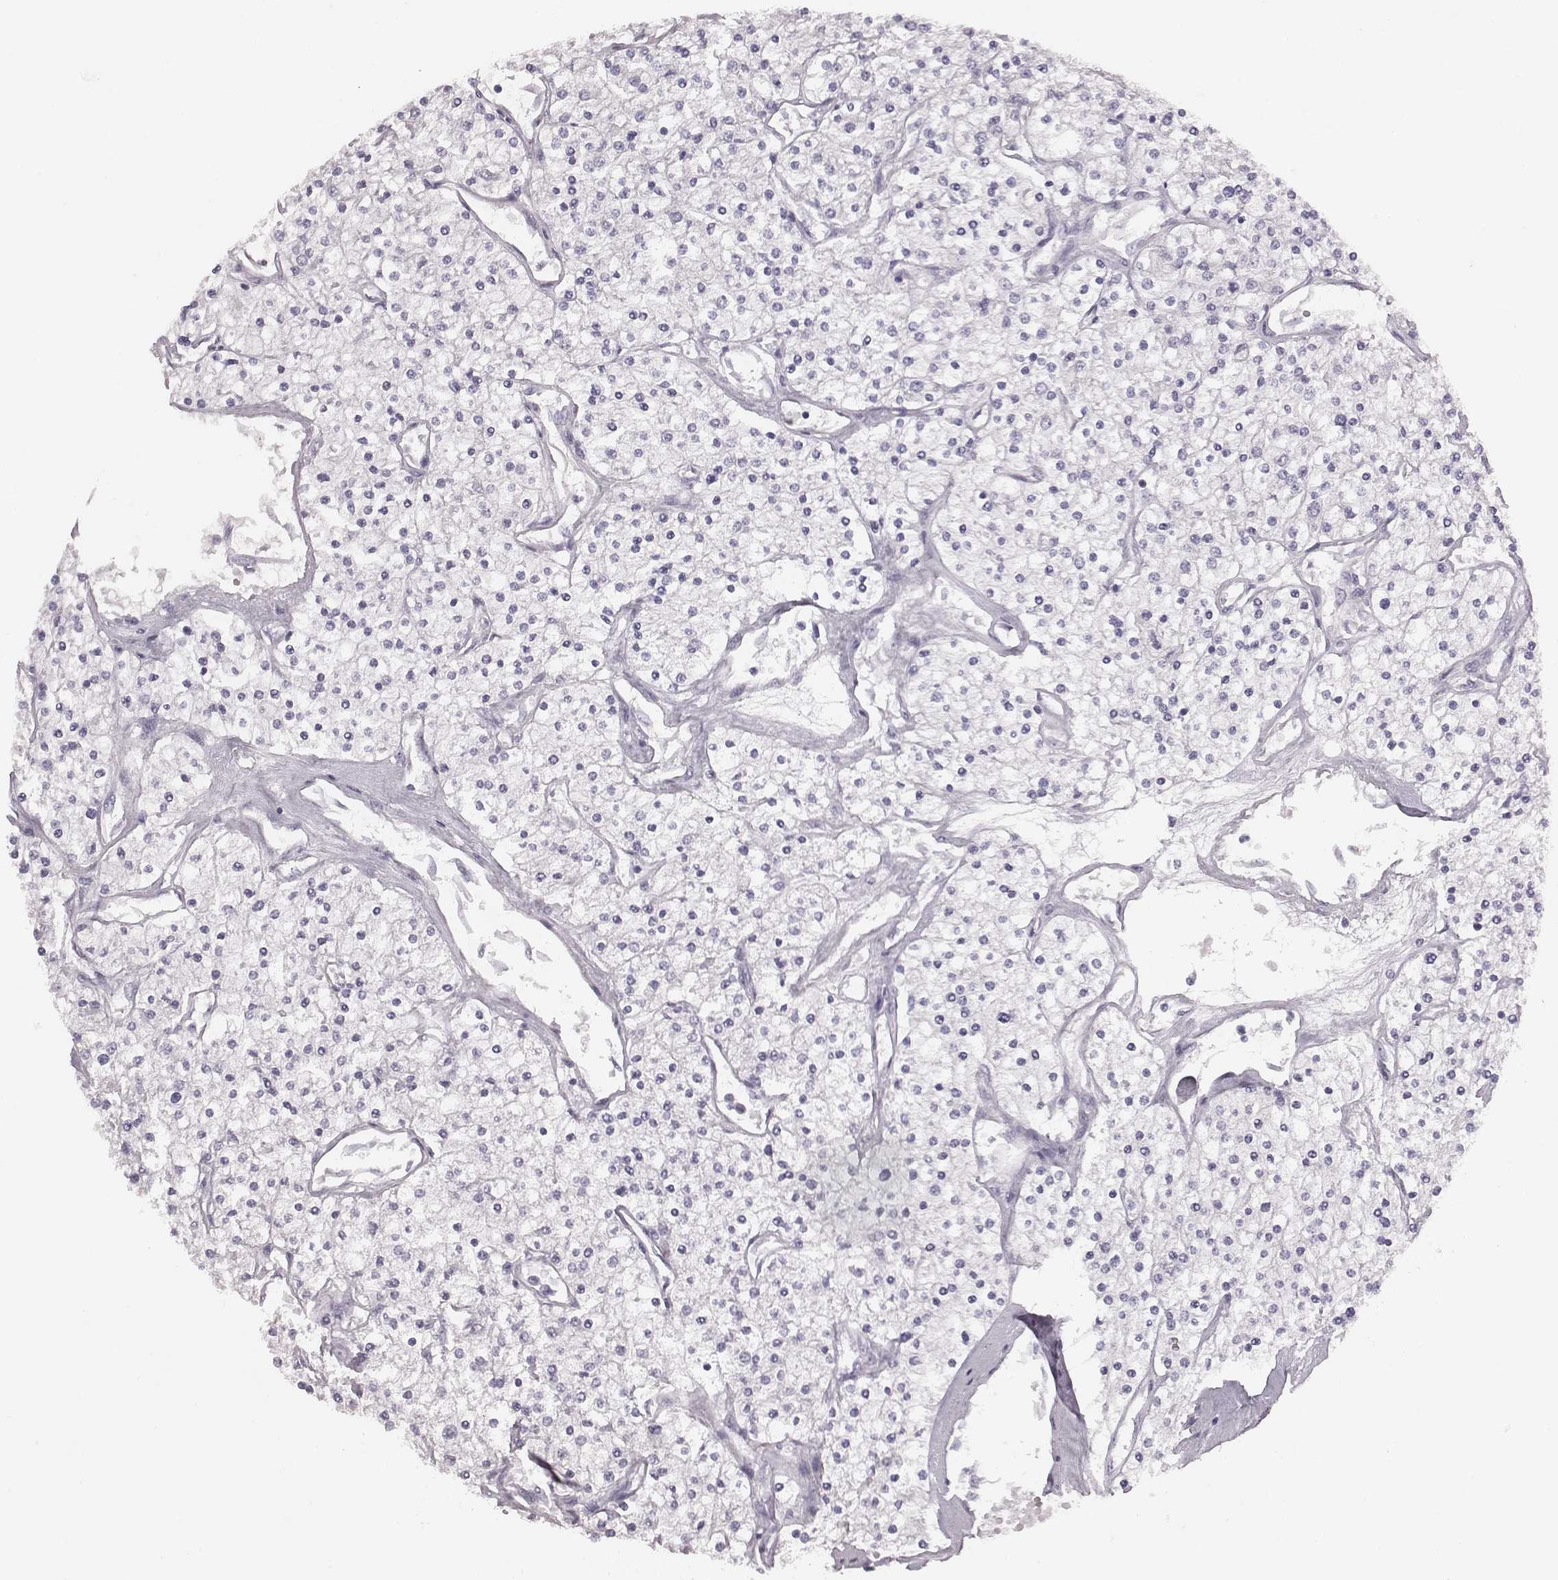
{"staining": {"intensity": "negative", "quantity": "none", "location": "none"}, "tissue": "renal cancer", "cell_type": "Tumor cells", "image_type": "cancer", "snomed": [{"axis": "morphology", "description": "Adenocarcinoma, NOS"}, {"axis": "topography", "description": "Kidney"}], "caption": "IHC photomicrograph of neoplastic tissue: adenocarcinoma (renal) stained with DAB (3,3'-diaminobenzidine) reveals no significant protein staining in tumor cells.", "gene": "PDE8B", "patient": {"sex": "male", "age": 80}}